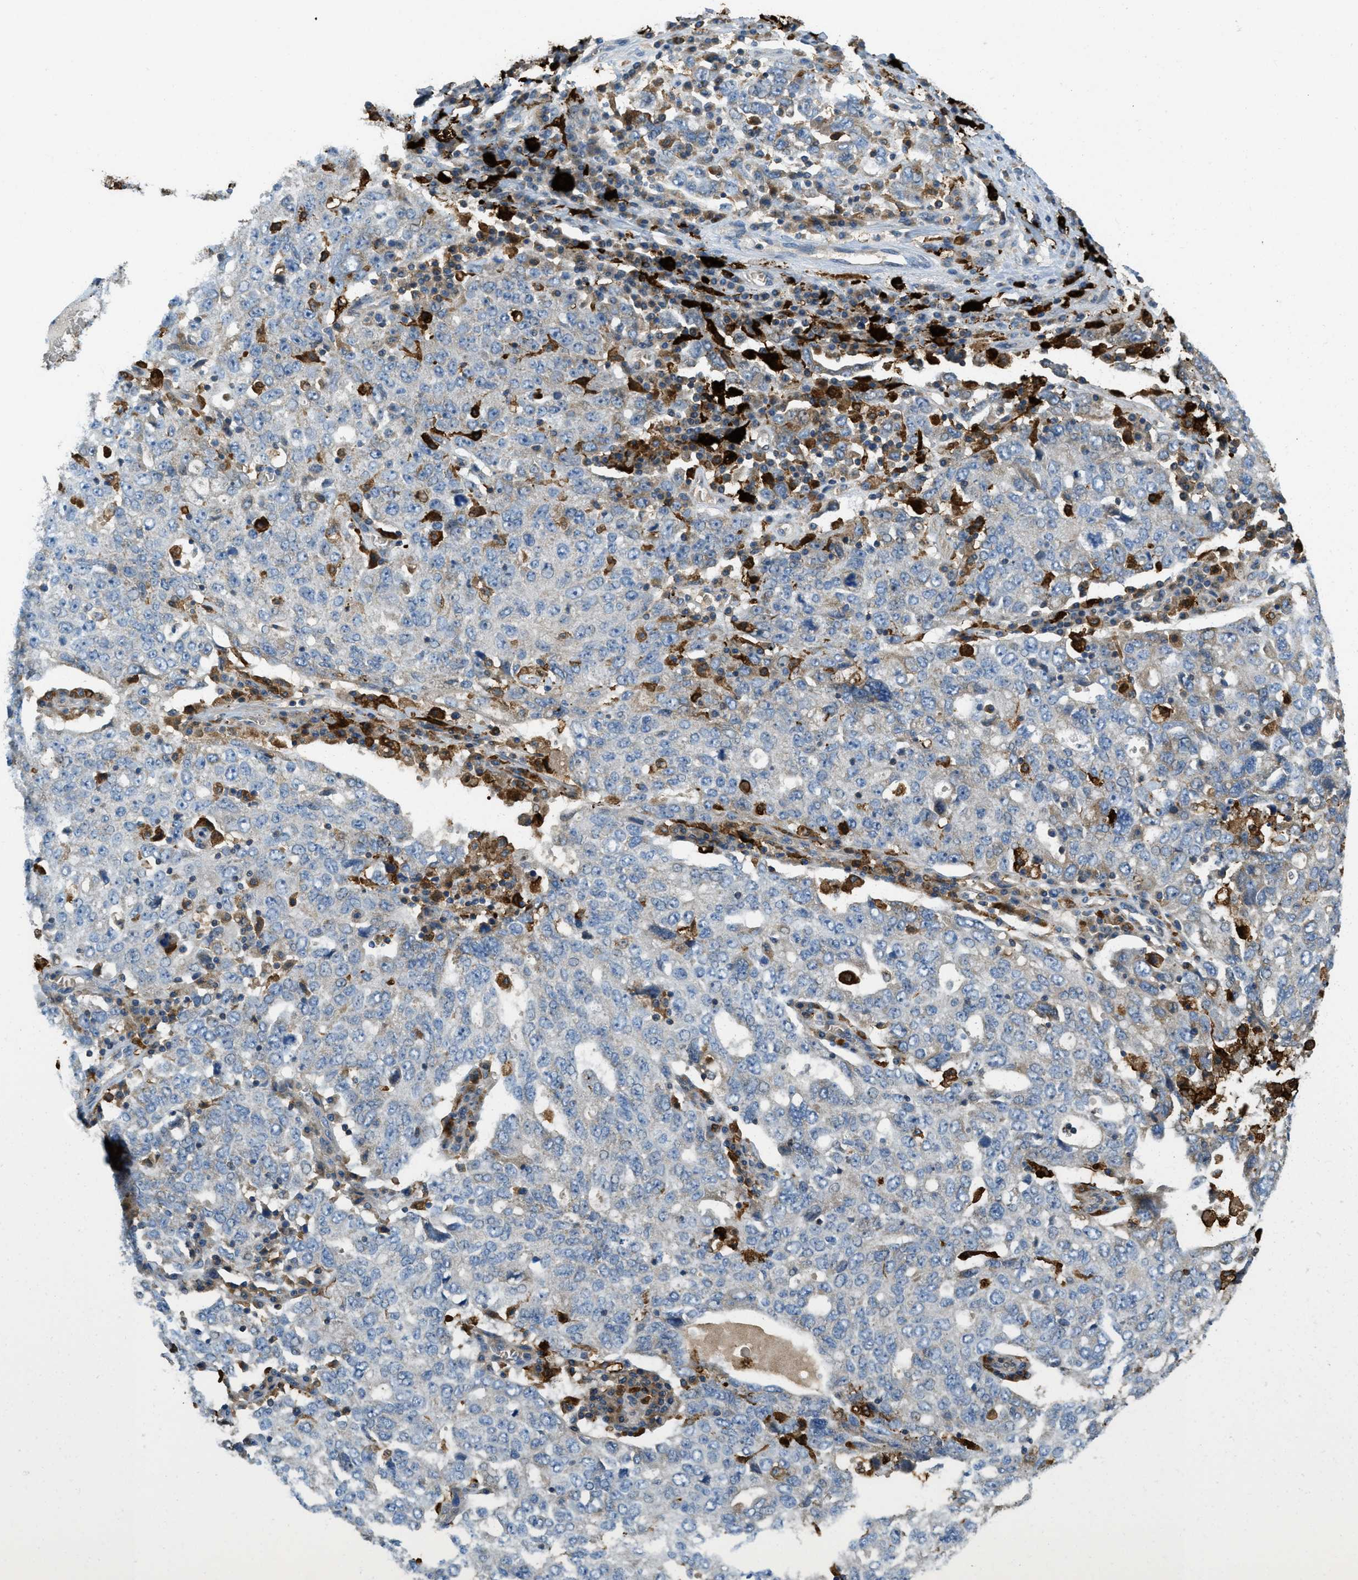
{"staining": {"intensity": "weak", "quantity": "<25%", "location": "cytoplasmic/membranous"}, "tissue": "ovarian cancer", "cell_type": "Tumor cells", "image_type": "cancer", "snomed": [{"axis": "morphology", "description": "Carcinoma, endometroid"}, {"axis": "topography", "description": "Ovary"}], "caption": "DAB (3,3'-diaminobenzidine) immunohistochemical staining of ovarian cancer (endometroid carcinoma) reveals no significant positivity in tumor cells. (Stains: DAB (3,3'-diaminobenzidine) immunohistochemistry with hematoxylin counter stain, Microscopy: brightfield microscopy at high magnification).", "gene": "RFFL", "patient": {"sex": "female", "age": 62}}